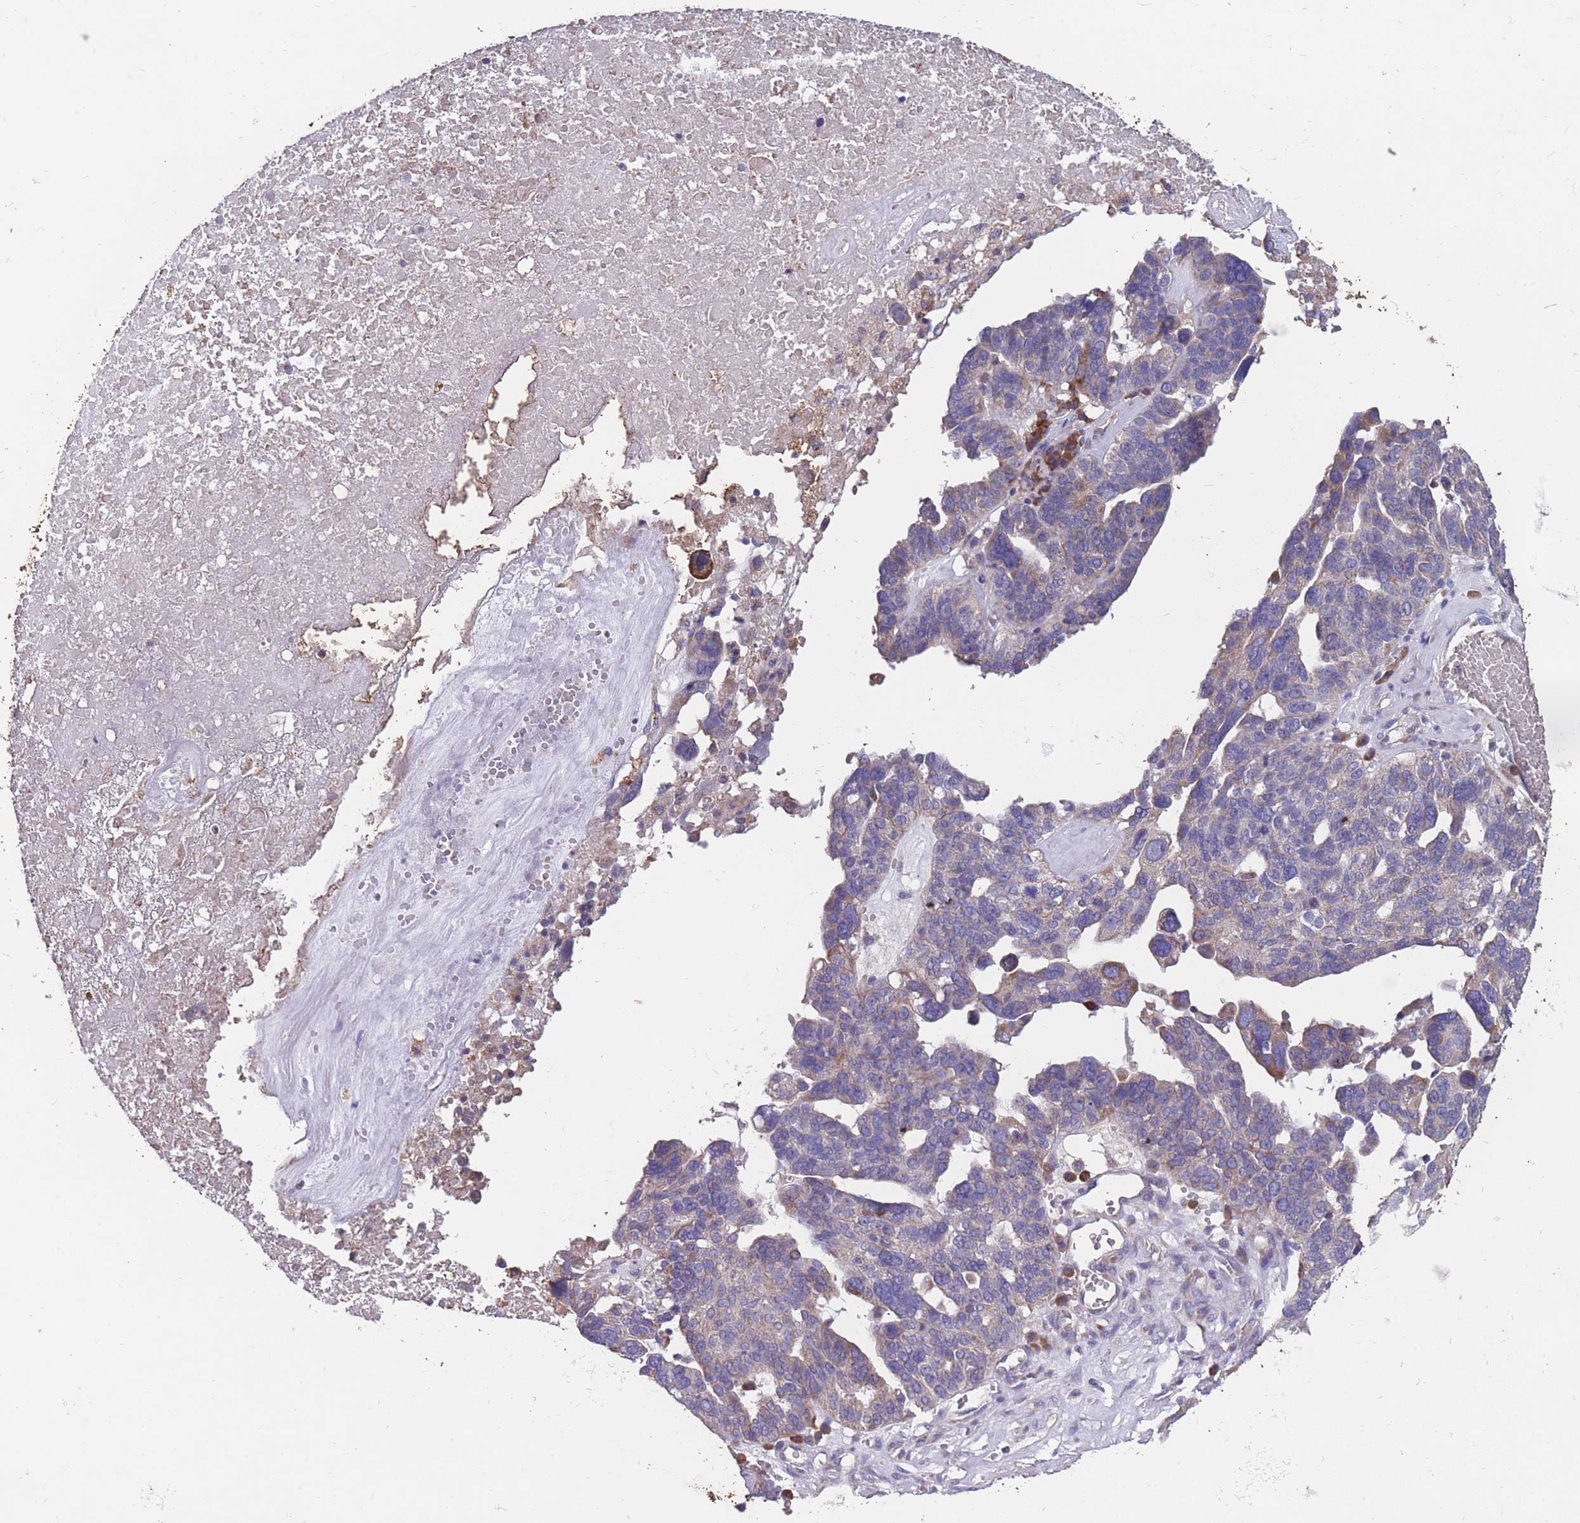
{"staining": {"intensity": "moderate", "quantity": "<25%", "location": "cytoplasmic/membranous"}, "tissue": "ovarian cancer", "cell_type": "Tumor cells", "image_type": "cancer", "snomed": [{"axis": "morphology", "description": "Cystadenocarcinoma, serous, NOS"}, {"axis": "topography", "description": "Ovary"}], "caption": "Ovarian serous cystadenocarcinoma stained with immunohistochemistry (IHC) shows moderate cytoplasmic/membranous expression in approximately <25% of tumor cells.", "gene": "STIM2", "patient": {"sex": "female", "age": 59}}